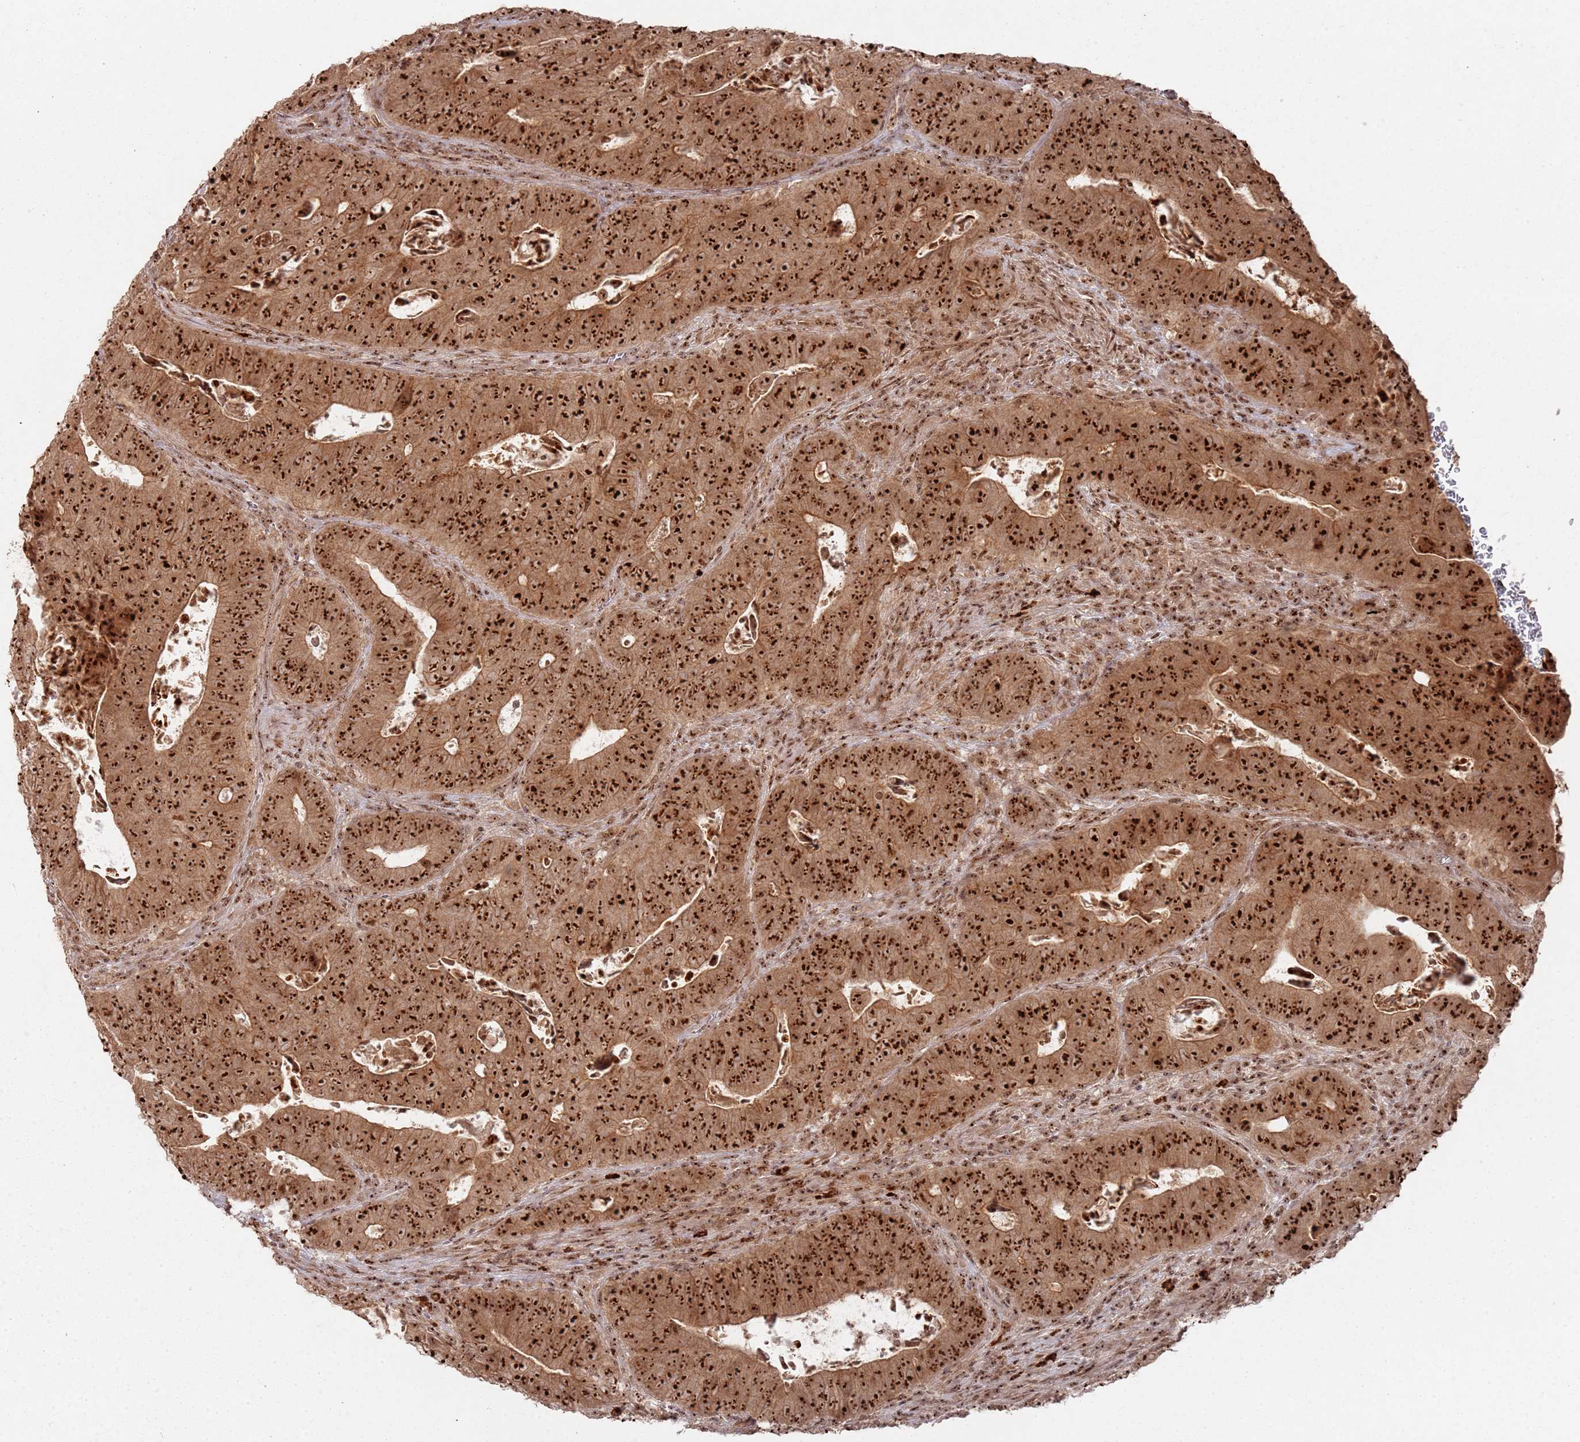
{"staining": {"intensity": "strong", "quantity": ">75%", "location": "cytoplasmic/membranous,nuclear"}, "tissue": "colorectal cancer", "cell_type": "Tumor cells", "image_type": "cancer", "snomed": [{"axis": "morphology", "description": "Adenocarcinoma, NOS"}, {"axis": "topography", "description": "Rectum"}], "caption": "Colorectal adenocarcinoma stained for a protein (brown) demonstrates strong cytoplasmic/membranous and nuclear positive positivity in about >75% of tumor cells.", "gene": "UTP11", "patient": {"sex": "female", "age": 75}}